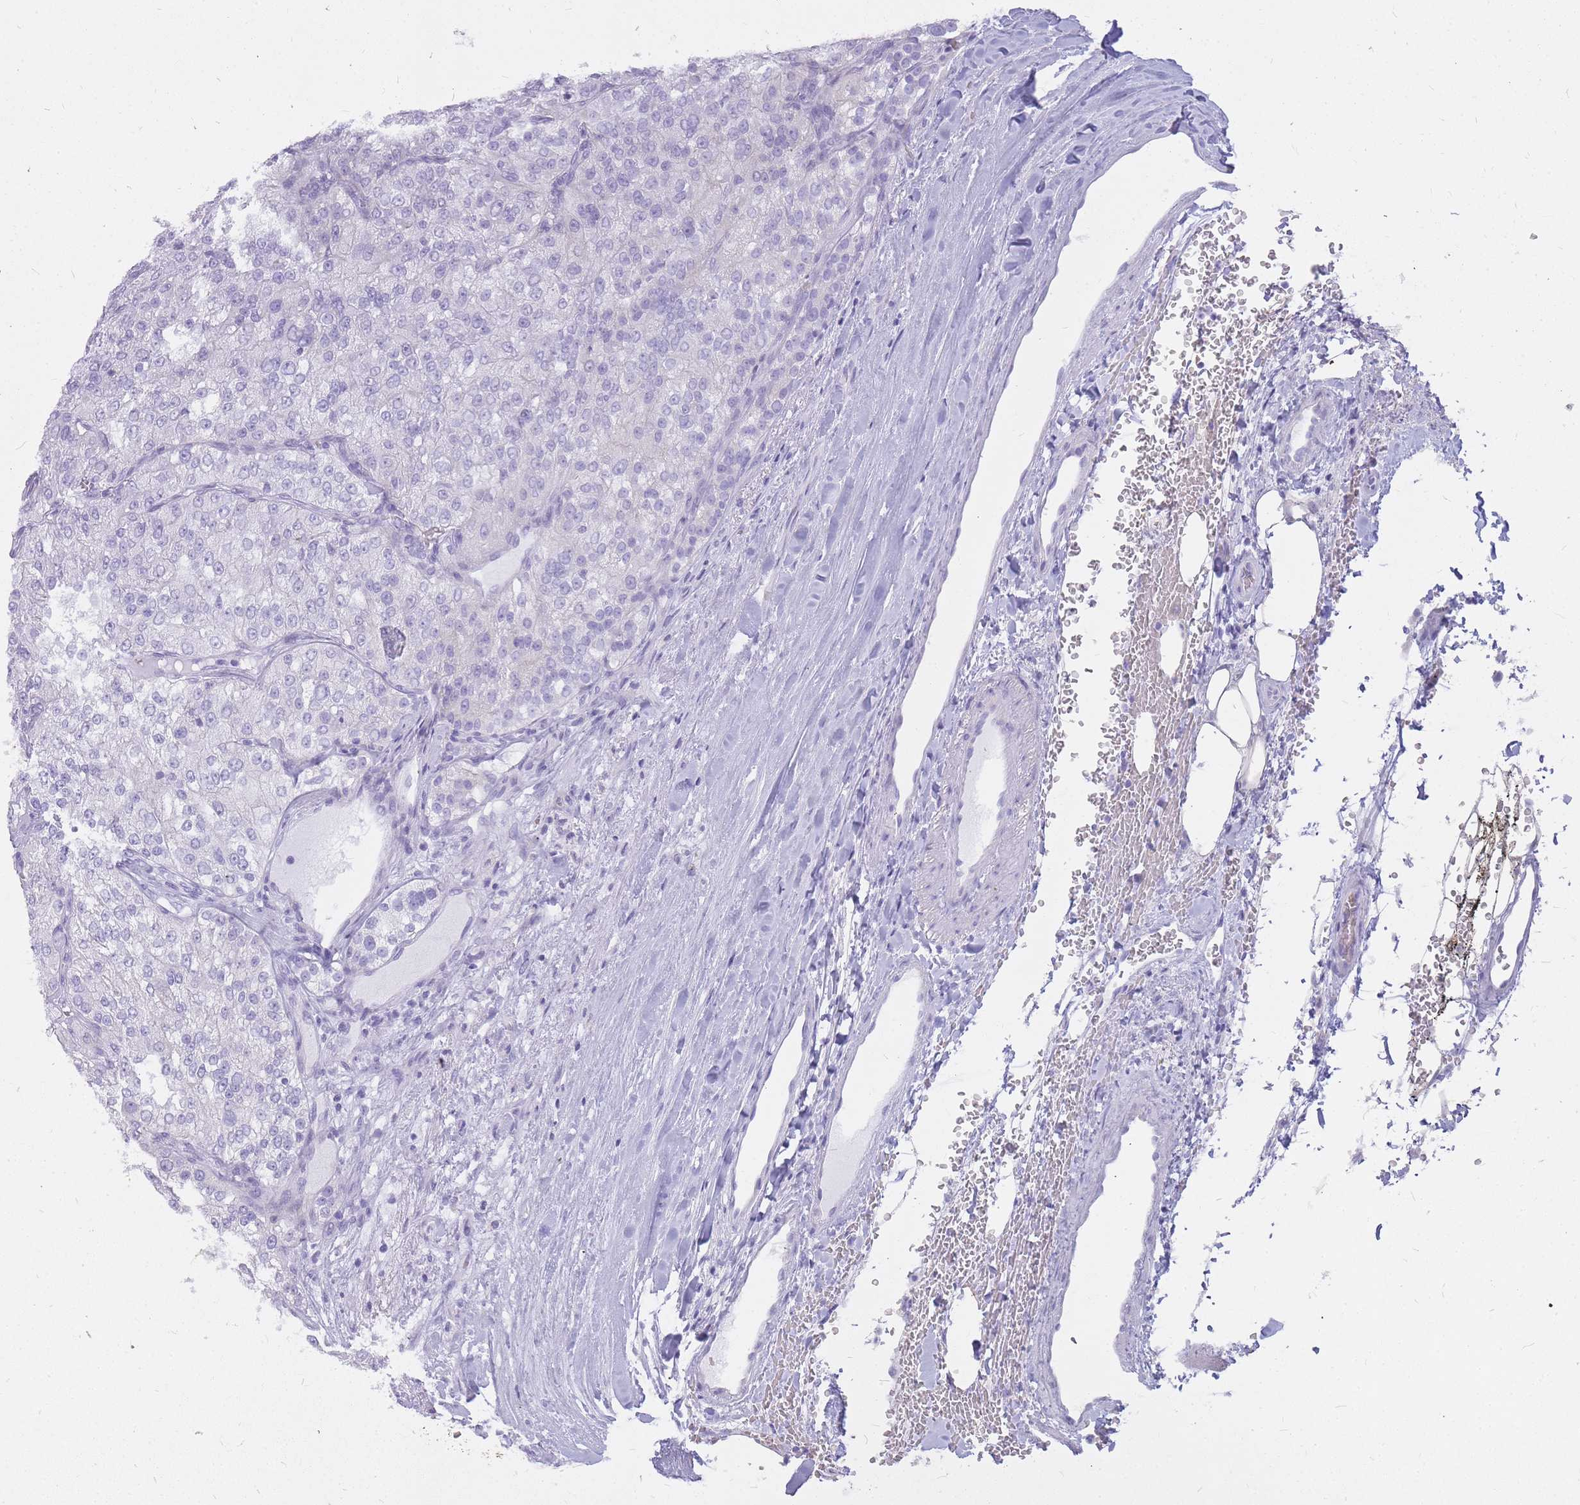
{"staining": {"intensity": "negative", "quantity": "none", "location": "none"}, "tissue": "renal cancer", "cell_type": "Tumor cells", "image_type": "cancer", "snomed": [{"axis": "morphology", "description": "Adenocarcinoma, NOS"}, {"axis": "topography", "description": "Kidney"}], "caption": "Tumor cells show no significant protein expression in adenocarcinoma (renal).", "gene": "INS", "patient": {"sex": "female", "age": 63}}